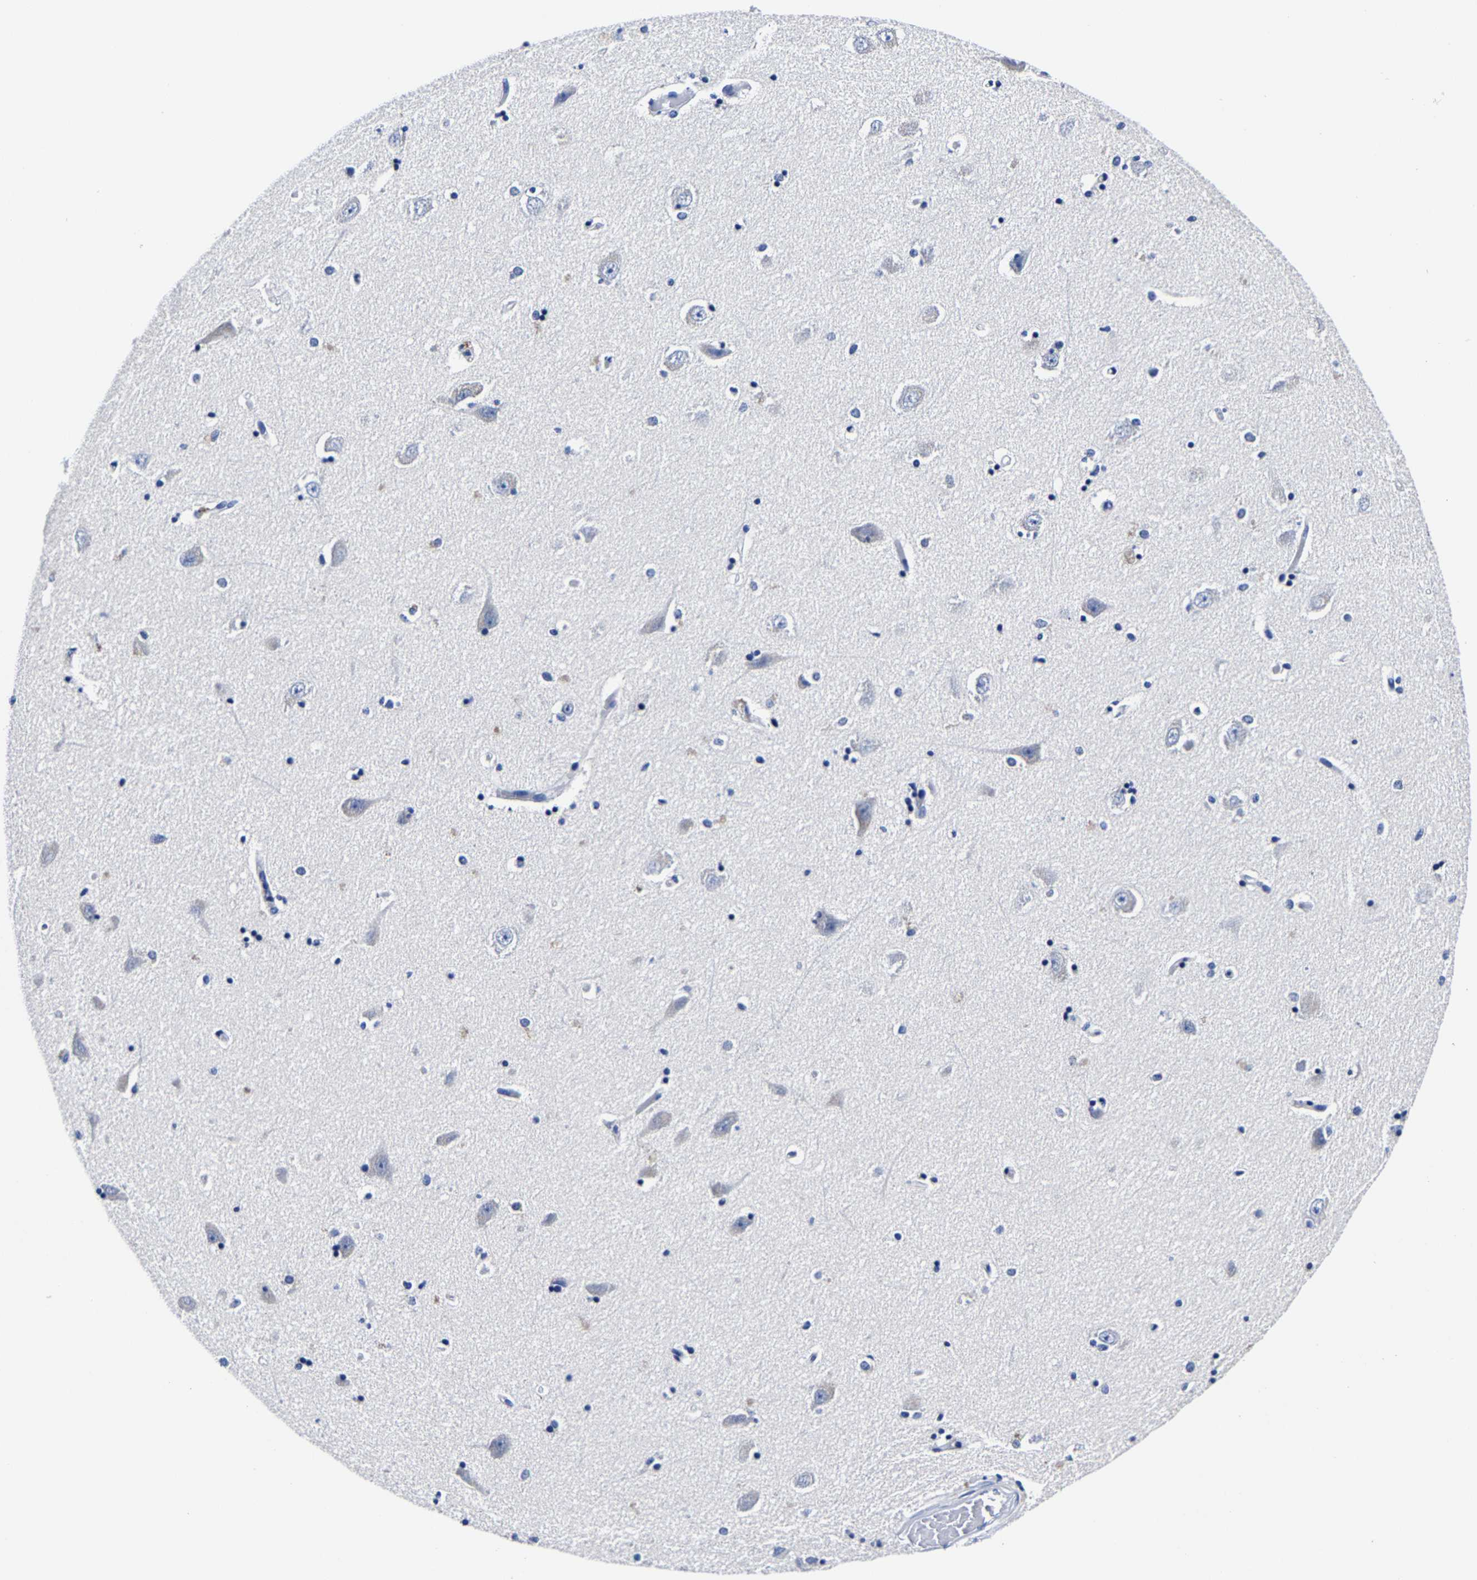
{"staining": {"intensity": "negative", "quantity": "none", "location": "none"}, "tissue": "hippocampus", "cell_type": "Glial cells", "image_type": "normal", "snomed": [{"axis": "morphology", "description": "Normal tissue, NOS"}, {"axis": "topography", "description": "Hippocampus"}], "caption": "The micrograph reveals no staining of glial cells in unremarkable hippocampus. (DAB immunohistochemistry with hematoxylin counter stain).", "gene": "CPA2", "patient": {"sex": "male", "age": 45}}